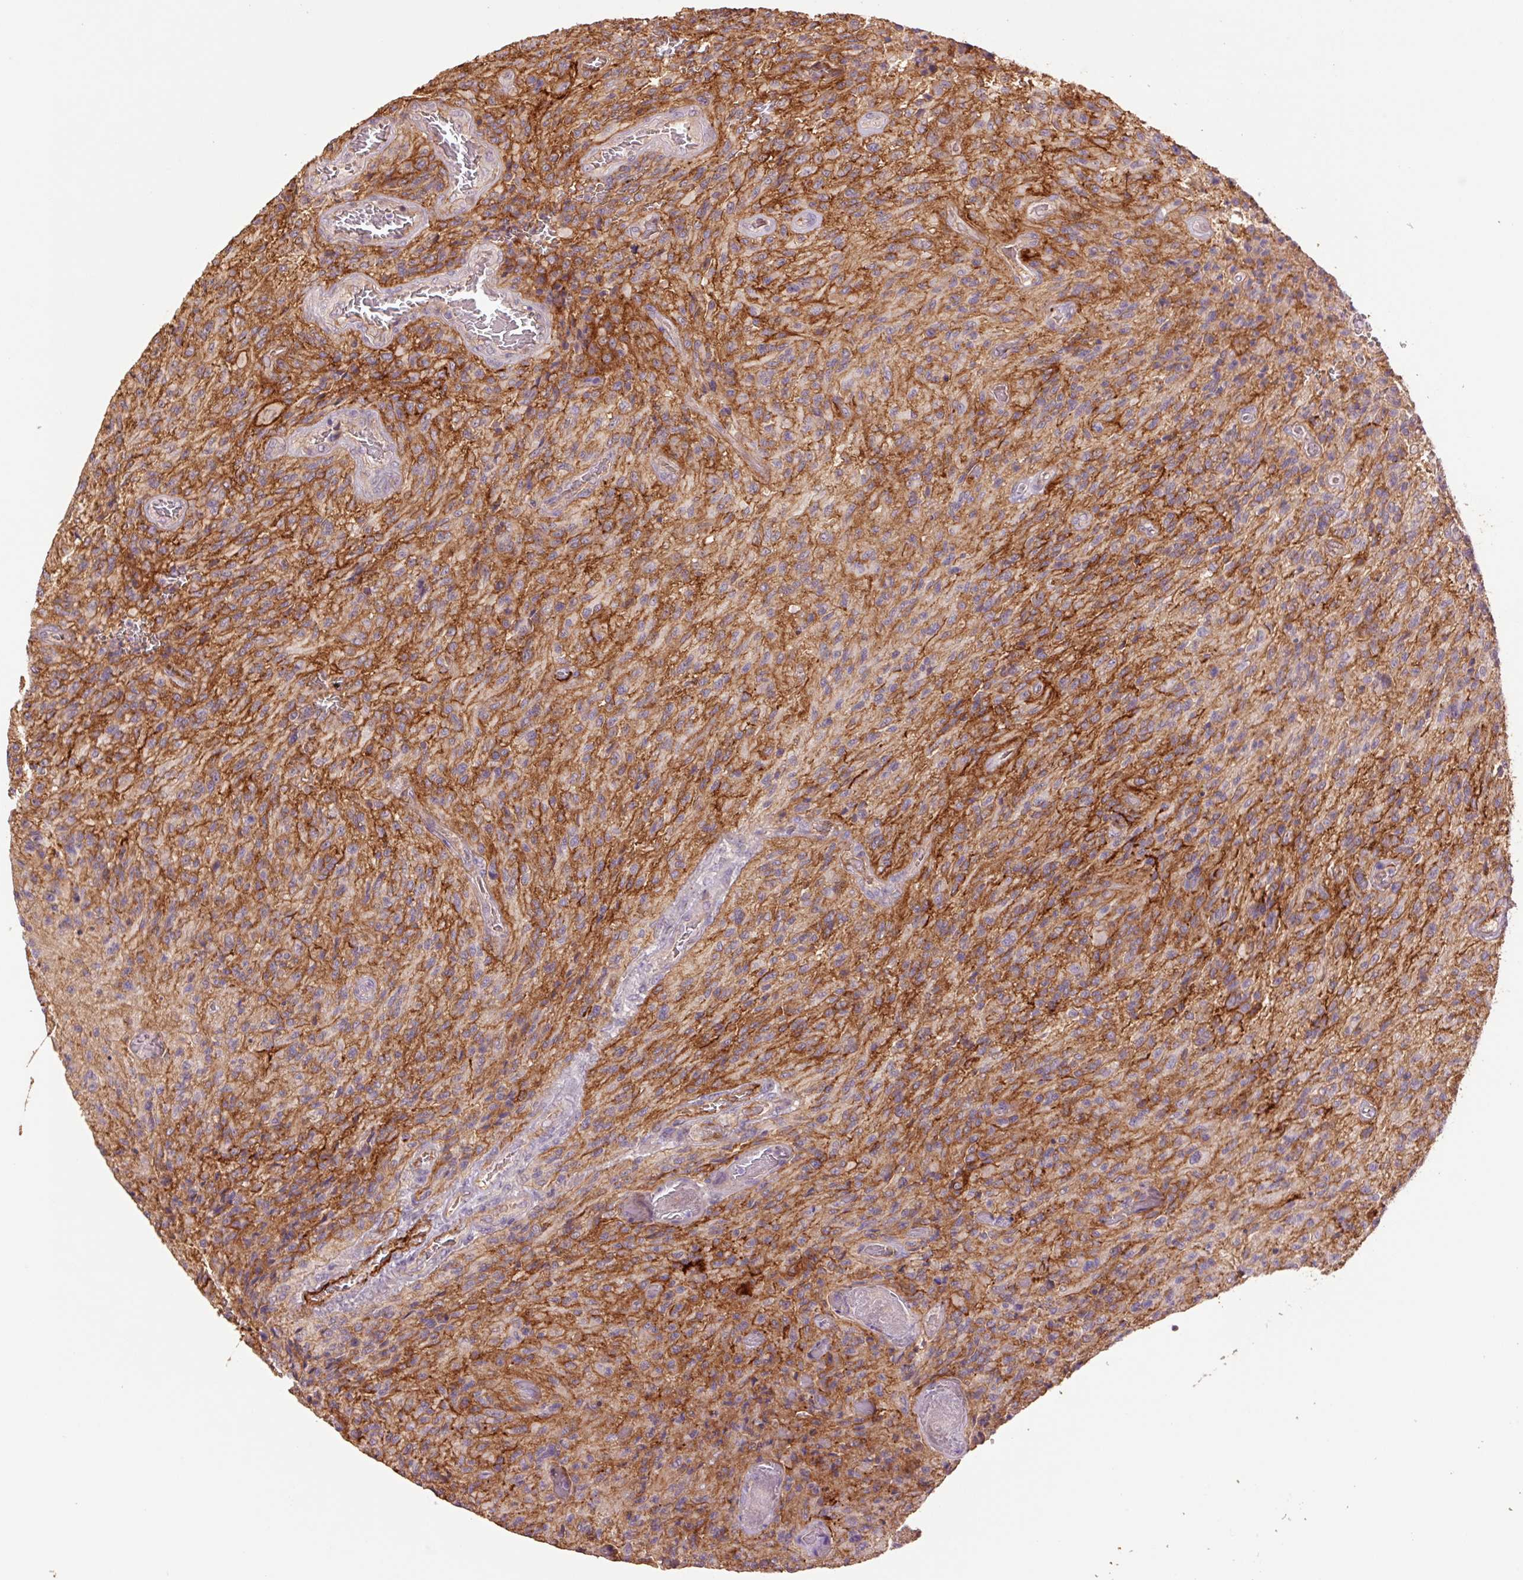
{"staining": {"intensity": "moderate", "quantity": "25%-75%", "location": "cytoplasmic/membranous"}, "tissue": "glioma", "cell_type": "Tumor cells", "image_type": "cancer", "snomed": [{"axis": "morphology", "description": "Normal tissue, NOS"}, {"axis": "morphology", "description": "Glioma, malignant, High grade"}, {"axis": "topography", "description": "Cerebral cortex"}], "caption": "Tumor cells reveal moderate cytoplasmic/membranous staining in about 25%-75% of cells in malignant glioma (high-grade).", "gene": "SLC1A4", "patient": {"sex": "male", "age": 56}}